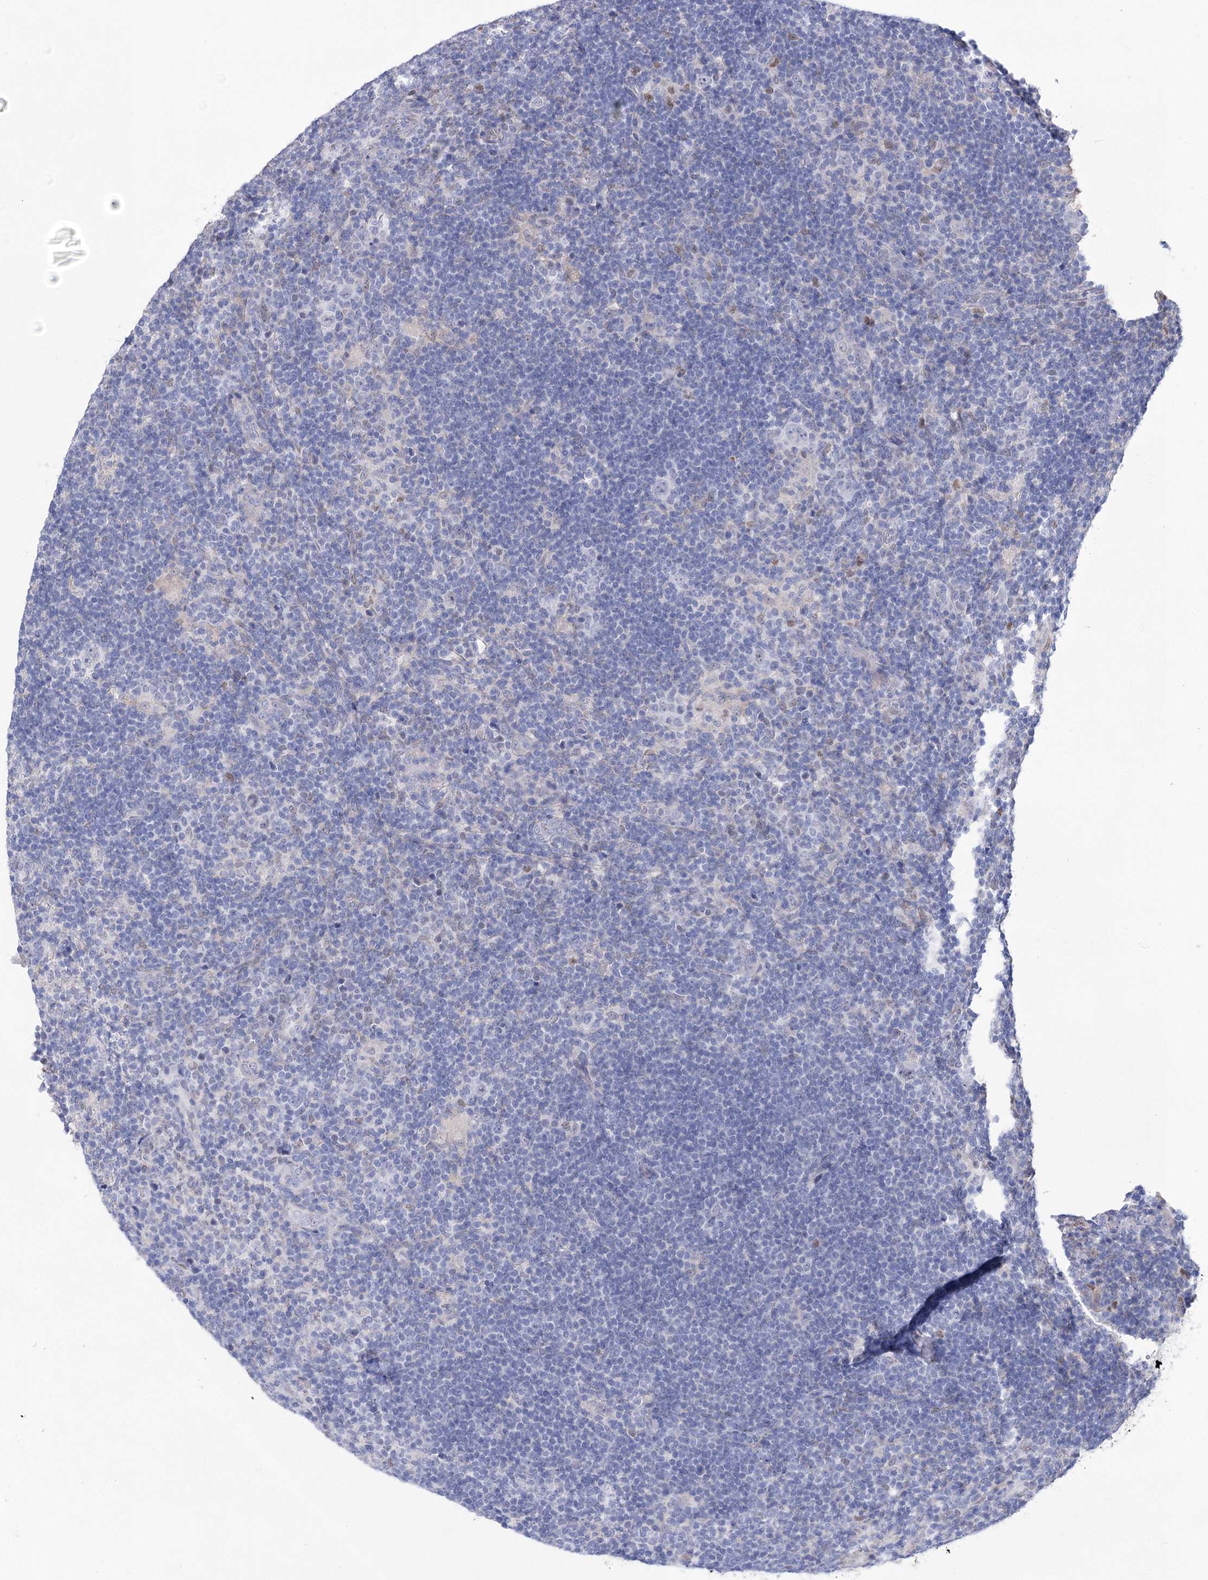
{"staining": {"intensity": "negative", "quantity": "none", "location": "none"}, "tissue": "lymphoma", "cell_type": "Tumor cells", "image_type": "cancer", "snomed": [{"axis": "morphology", "description": "Hodgkin's disease, NOS"}, {"axis": "topography", "description": "Lymph node"}], "caption": "IHC of human Hodgkin's disease reveals no staining in tumor cells.", "gene": "UGDH", "patient": {"sex": "female", "age": 57}}